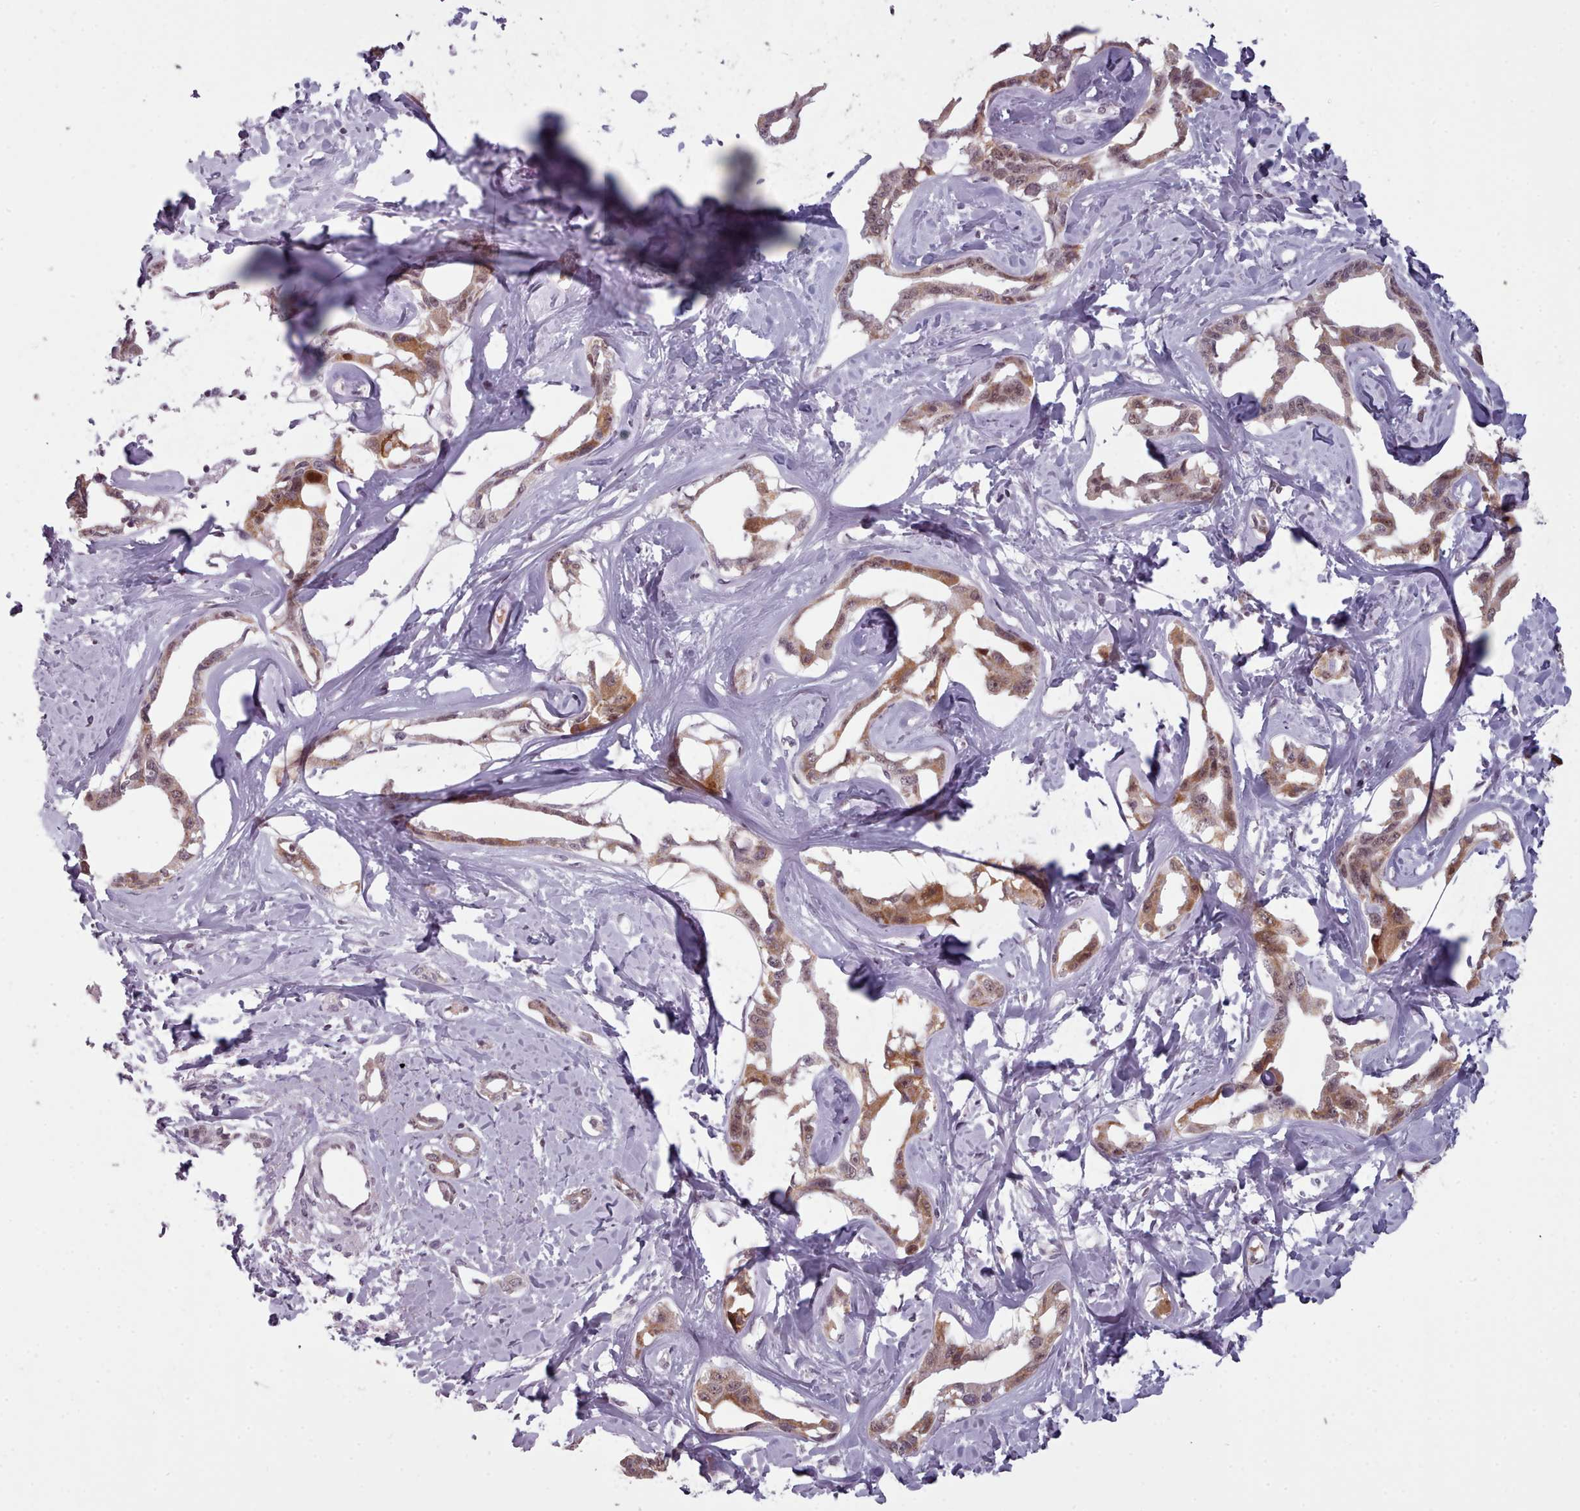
{"staining": {"intensity": "moderate", "quantity": ">75%", "location": "cytoplasmic/membranous,nuclear"}, "tissue": "liver cancer", "cell_type": "Tumor cells", "image_type": "cancer", "snomed": [{"axis": "morphology", "description": "Cholangiocarcinoma"}, {"axis": "topography", "description": "Liver"}], "caption": "Moderate cytoplasmic/membranous and nuclear staining for a protein is identified in approximately >75% of tumor cells of liver cancer (cholangiocarcinoma) using immunohistochemistry.", "gene": "SRSF9", "patient": {"sex": "male", "age": 59}}